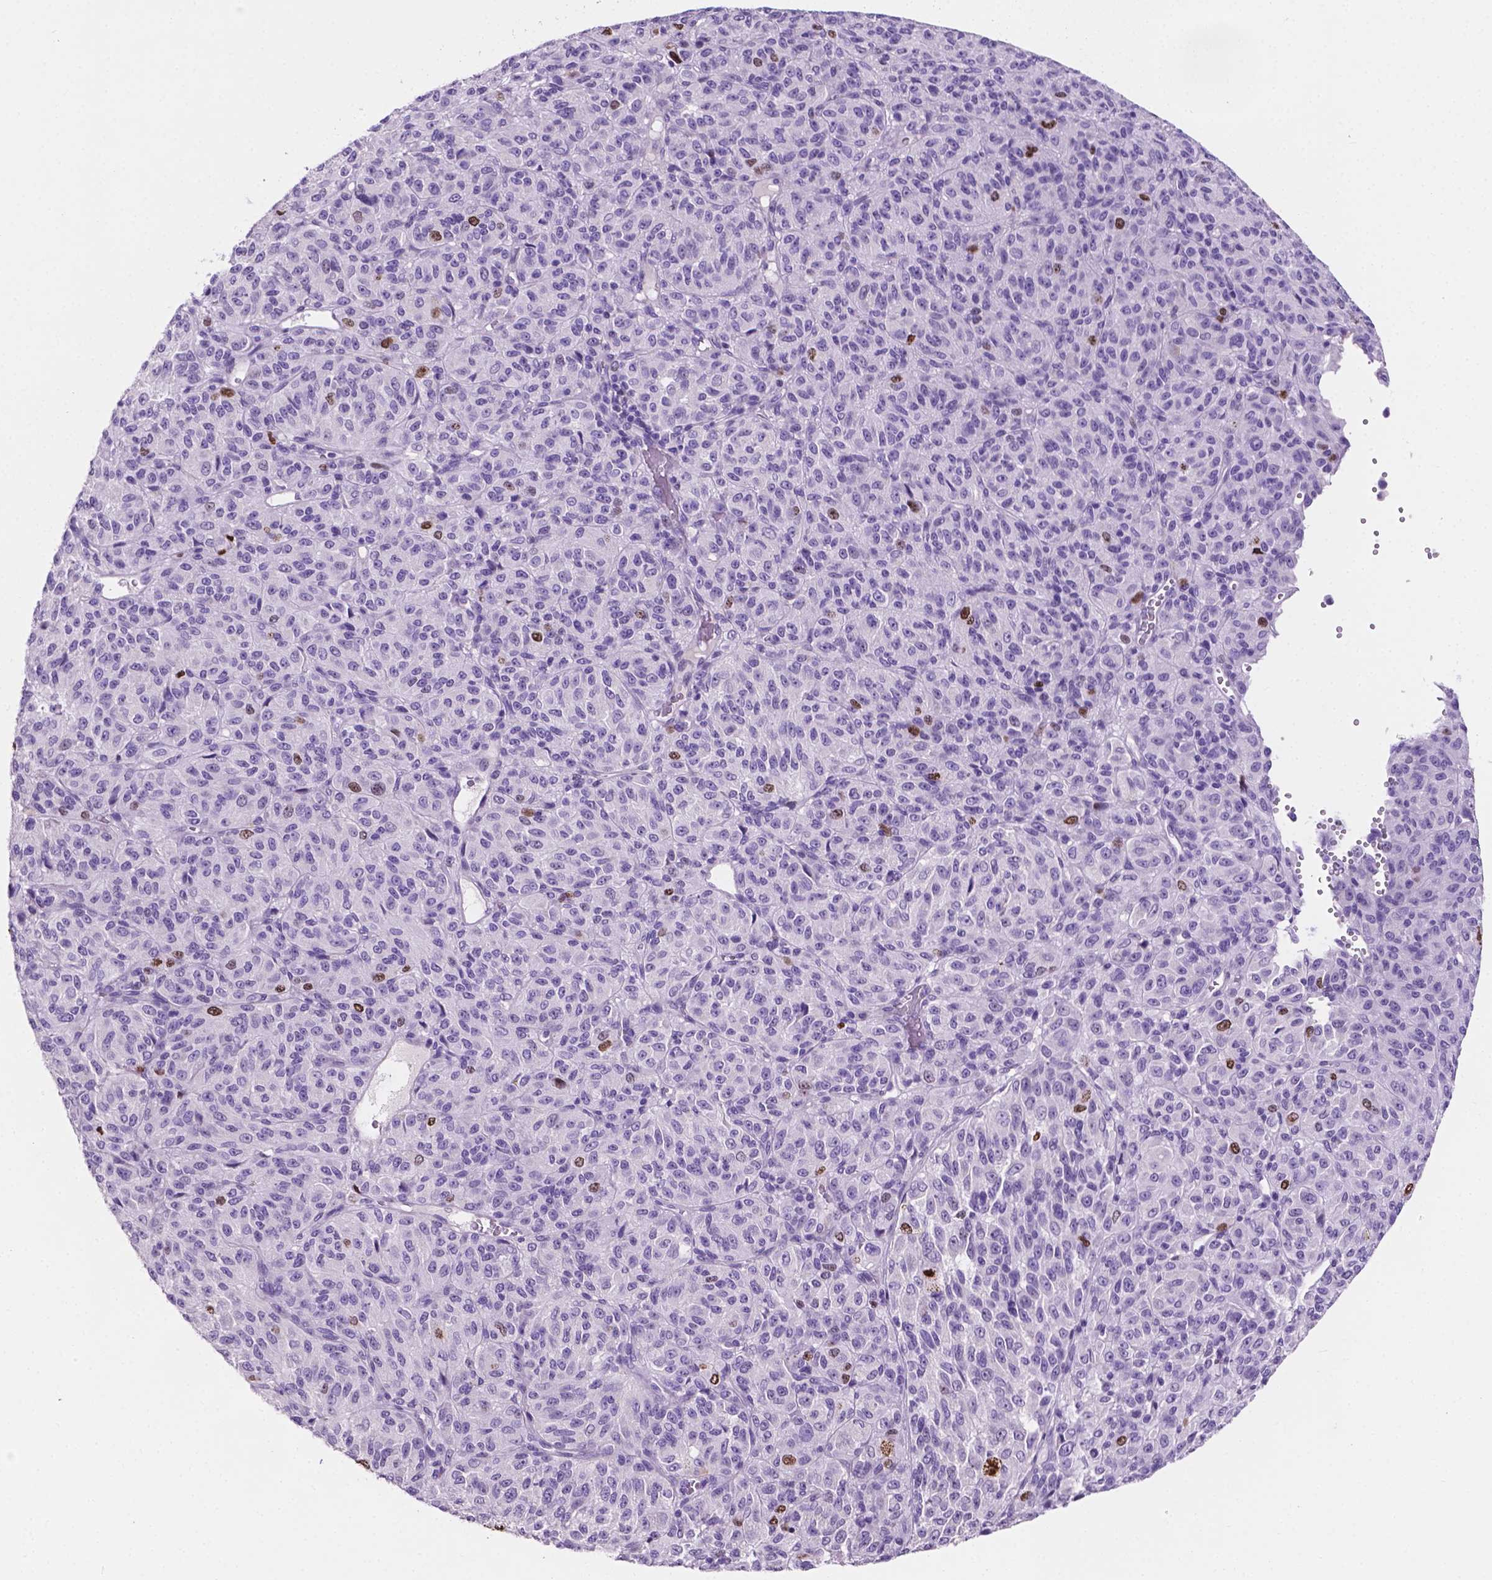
{"staining": {"intensity": "strong", "quantity": "<25%", "location": "nuclear"}, "tissue": "melanoma", "cell_type": "Tumor cells", "image_type": "cancer", "snomed": [{"axis": "morphology", "description": "Malignant melanoma, Metastatic site"}, {"axis": "topography", "description": "Brain"}], "caption": "DAB immunohistochemical staining of malignant melanoma (metastatic site) shows strong nuclear protein positivity in about <25% of tumor cells.", "gene": "SIAH2", "patient": {"sex": "female", "age": 56}}